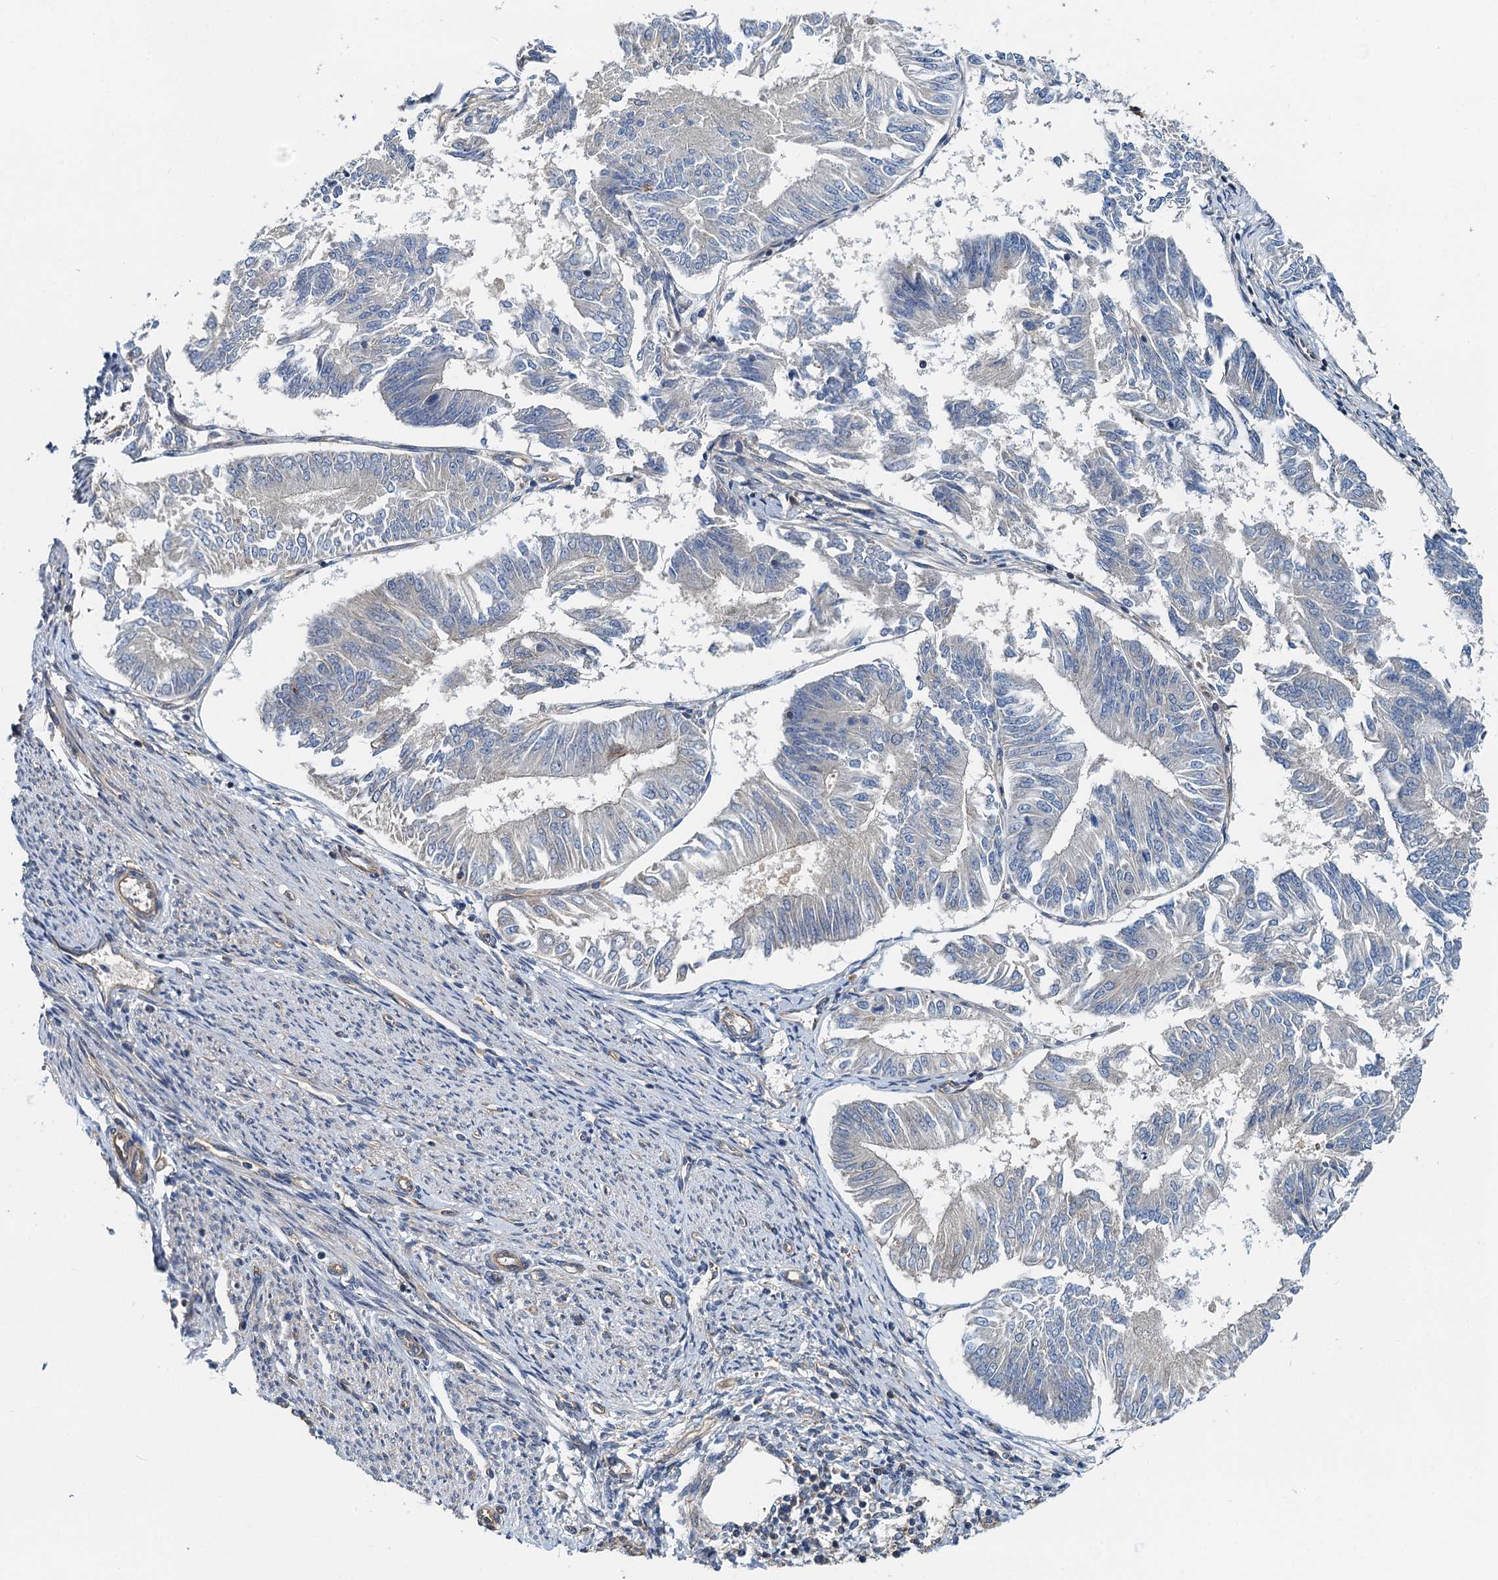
{"staining": {"intensity": "negative", "quantity": "none", "location": "none"}, "tissue": "endometrial cancer", "cell_type": "Tumor cells", "image_type": "cancer", "snomed": [{"axis": "morphology", "description": "Adenocarcinoma, NOS"}, {"axis": "topography", "description": "Endometrium"}], "caption": "Histopathology image shows no protein staining in tumor cells of endometrial cancer tissue.", "gene": "ROGDI", "patient": {"sex": "female", "age": 58}}